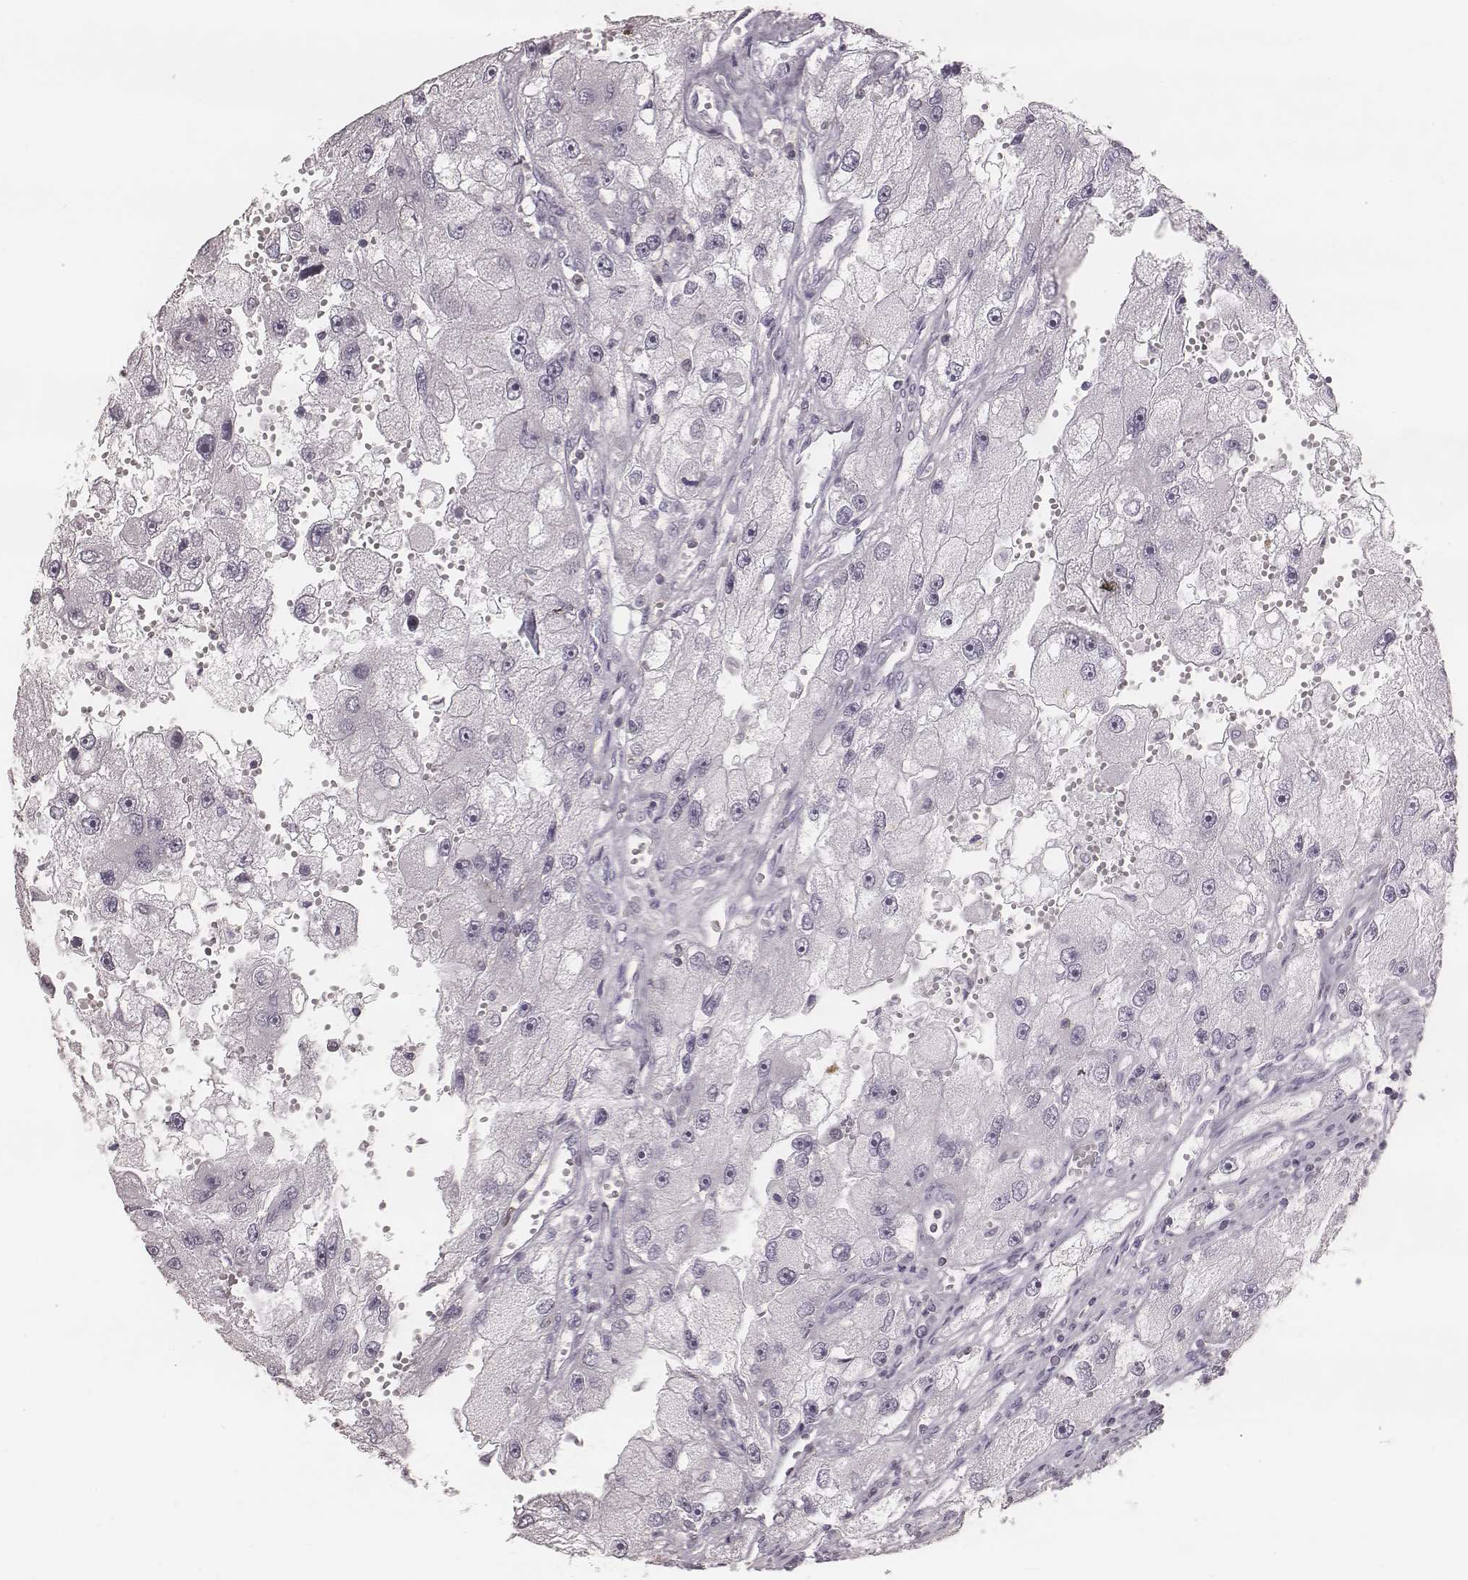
{"staining": {"intensity": "negative", "quantity": "none", "location": "none"}, "tissue": "renal cancer", "cell_type": "Tumor cells", "image_type": "cancer", "snomed": [{"axis": "morphology", "description": "Adenocarcinoma, NOS"}, {"axis": "topography", "description": "Kidney"}], "caption": "The image shows no staining of tumor cells in renal adenocarcinoma.", "gene": "ZNF365", "patient": {"sex": "male", "age": 63}}